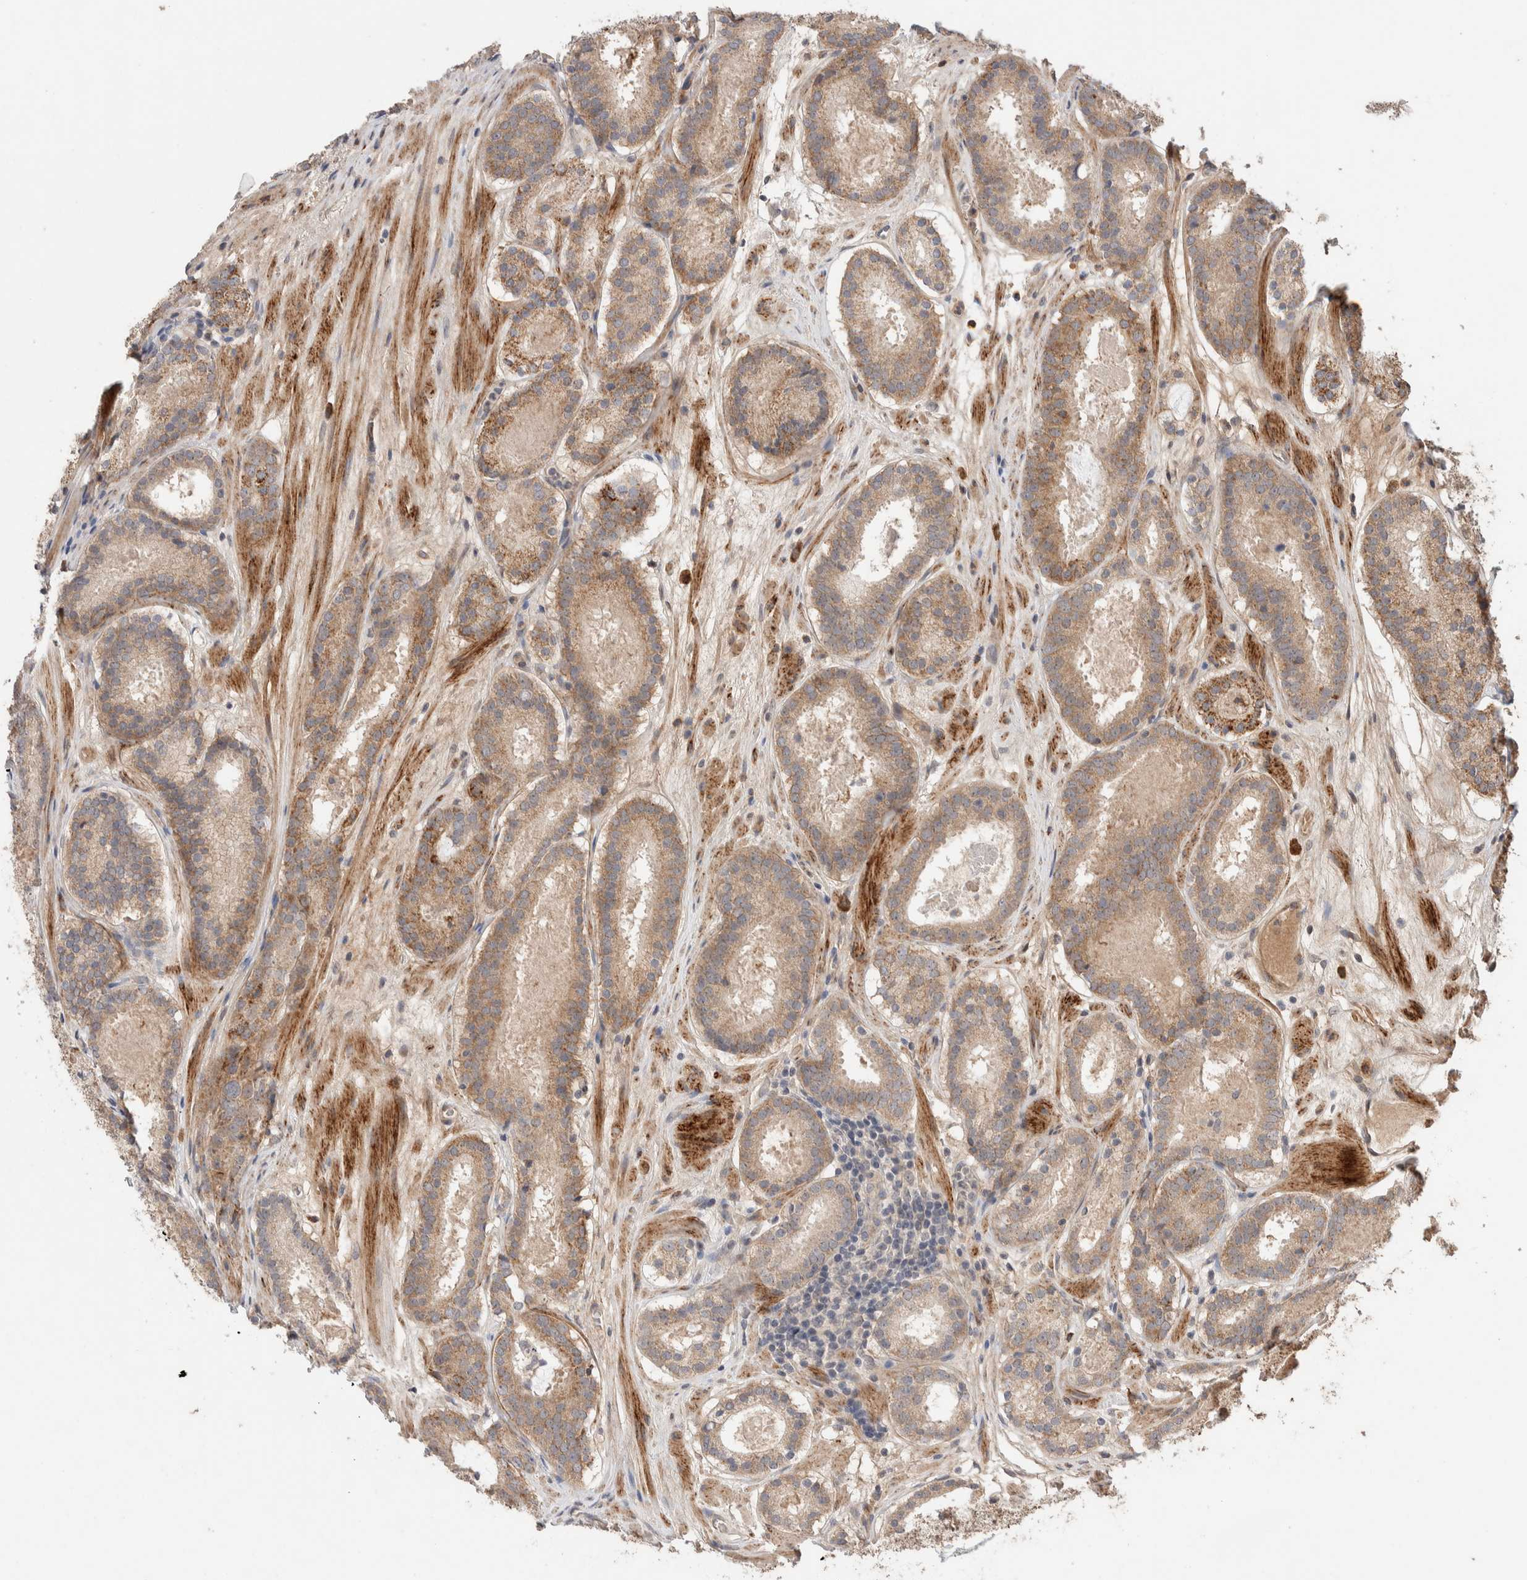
{"staining": {"intensity": "weak", "quantity": ">75%", "location": "cytoplasmic/membranous"}, "tissue": "prostate cancer", "cell_type": "Tumor cells", "image_type": "cancer", "snomed": [{"axis": "morphology", "description": "Adenocarcinoma, Low grade"}, {"axis": "topography", "description": "Prostate"}], "caption": "Human prostate adenocarcinoma (low-grade) stained with a brown dye exhibits weak cytoplasmic/membranous positive positivity in about >75% of tumor cells.", "gene": "CASK", "patient": {"sex": "male", "age": 69}}